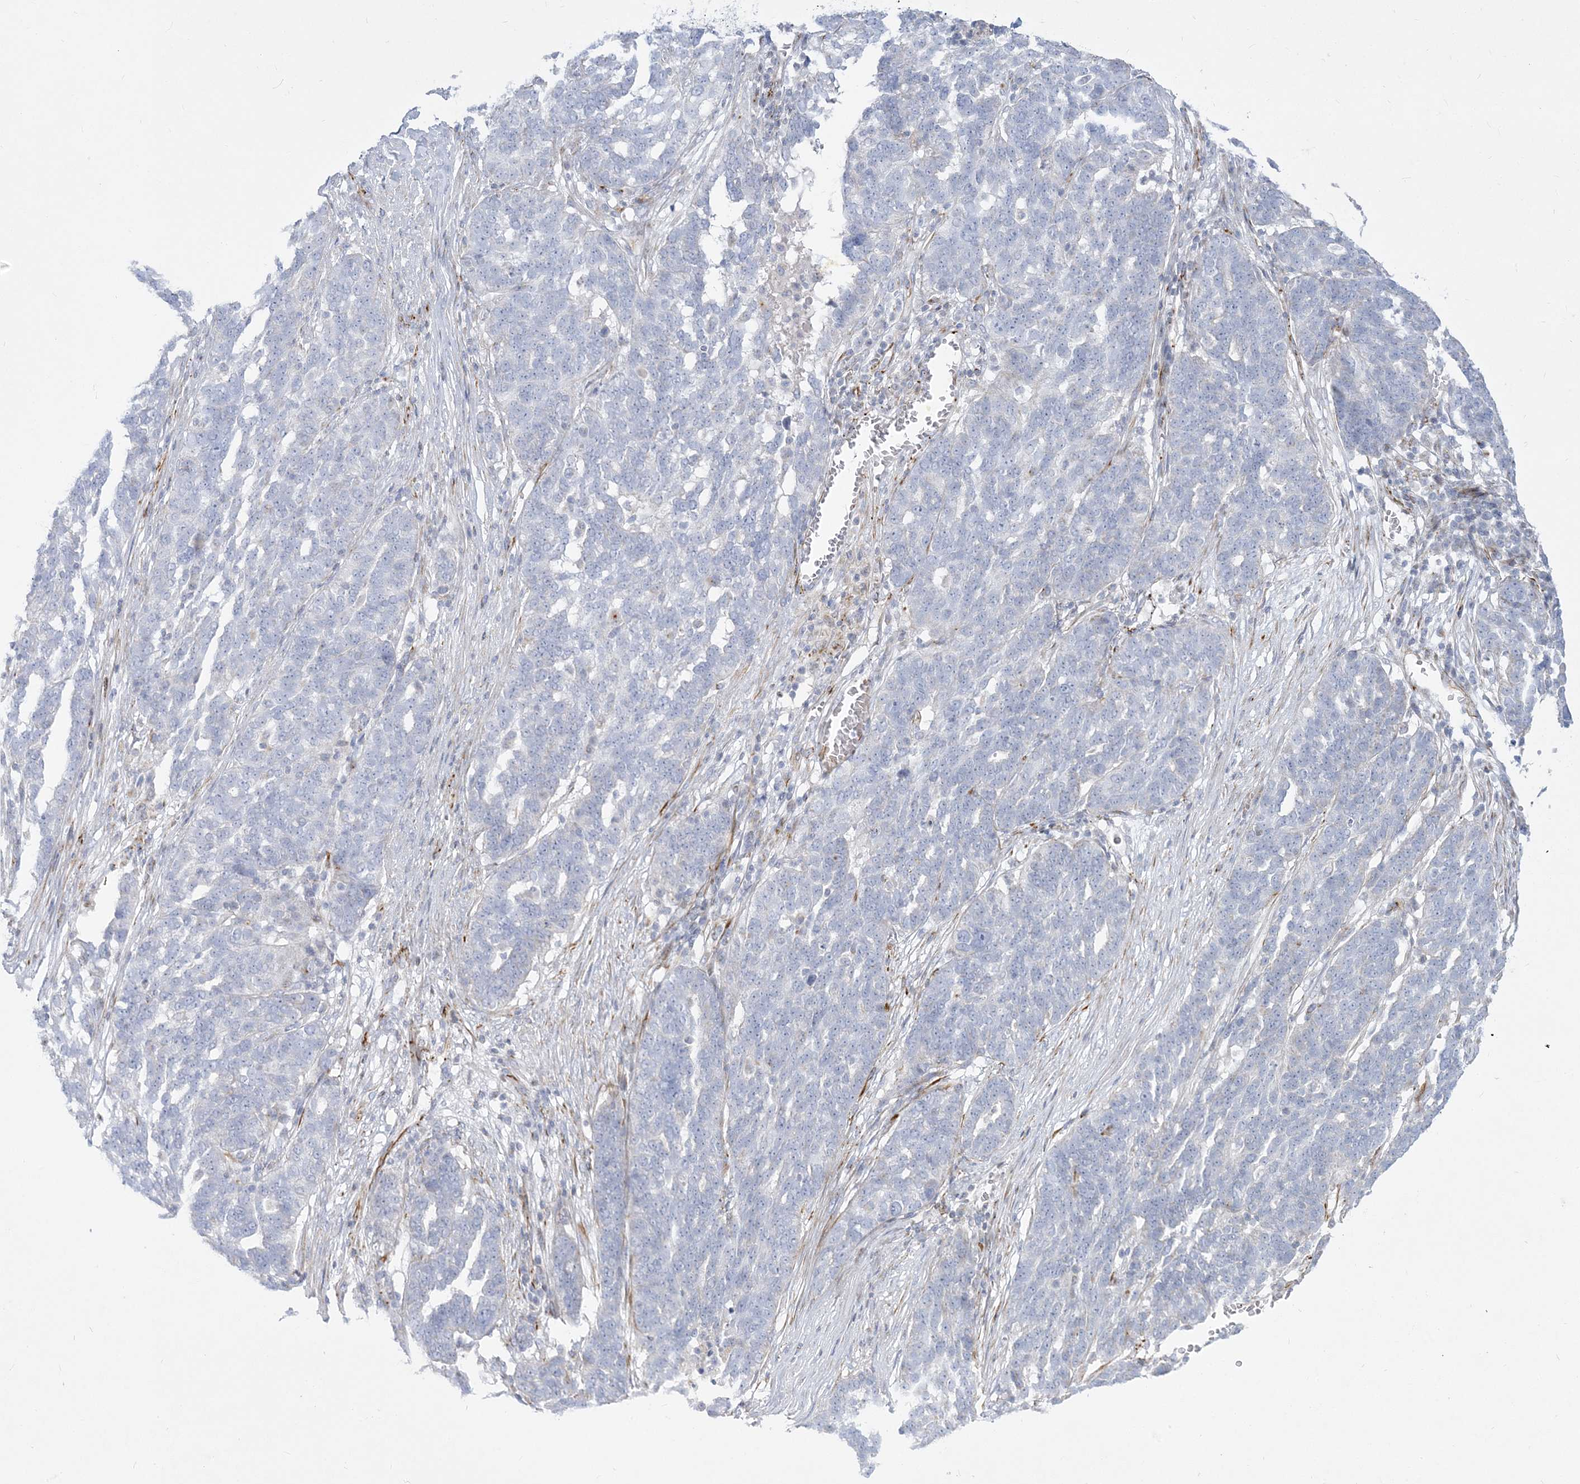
{"staining": {"intensity": "negative", "quantity": "none", "location": "none"}, "tissue": "ovarian cancer", "cell_type": "Tumor cells", "image_type": "cancer", "snomed": [{"axis": "morphology", "description": "Cystadenocarcinoma, serous, NOS"}, {"axis": "topography", "description": "Ovary"}], "caption": "High magnification brightfield microscopy of ovarian cancer stained with DAB (brown) and counterstained with hematoxylin (blue): tumor cells show no significant positivity. The staining is performed using DAB (3,3'-diaminobenzidine) brown chromogen with nuclei counter-stained in using hematoxylin.", "gene": "GPAT2", "patient": {"sex": "female", "age": 59}}